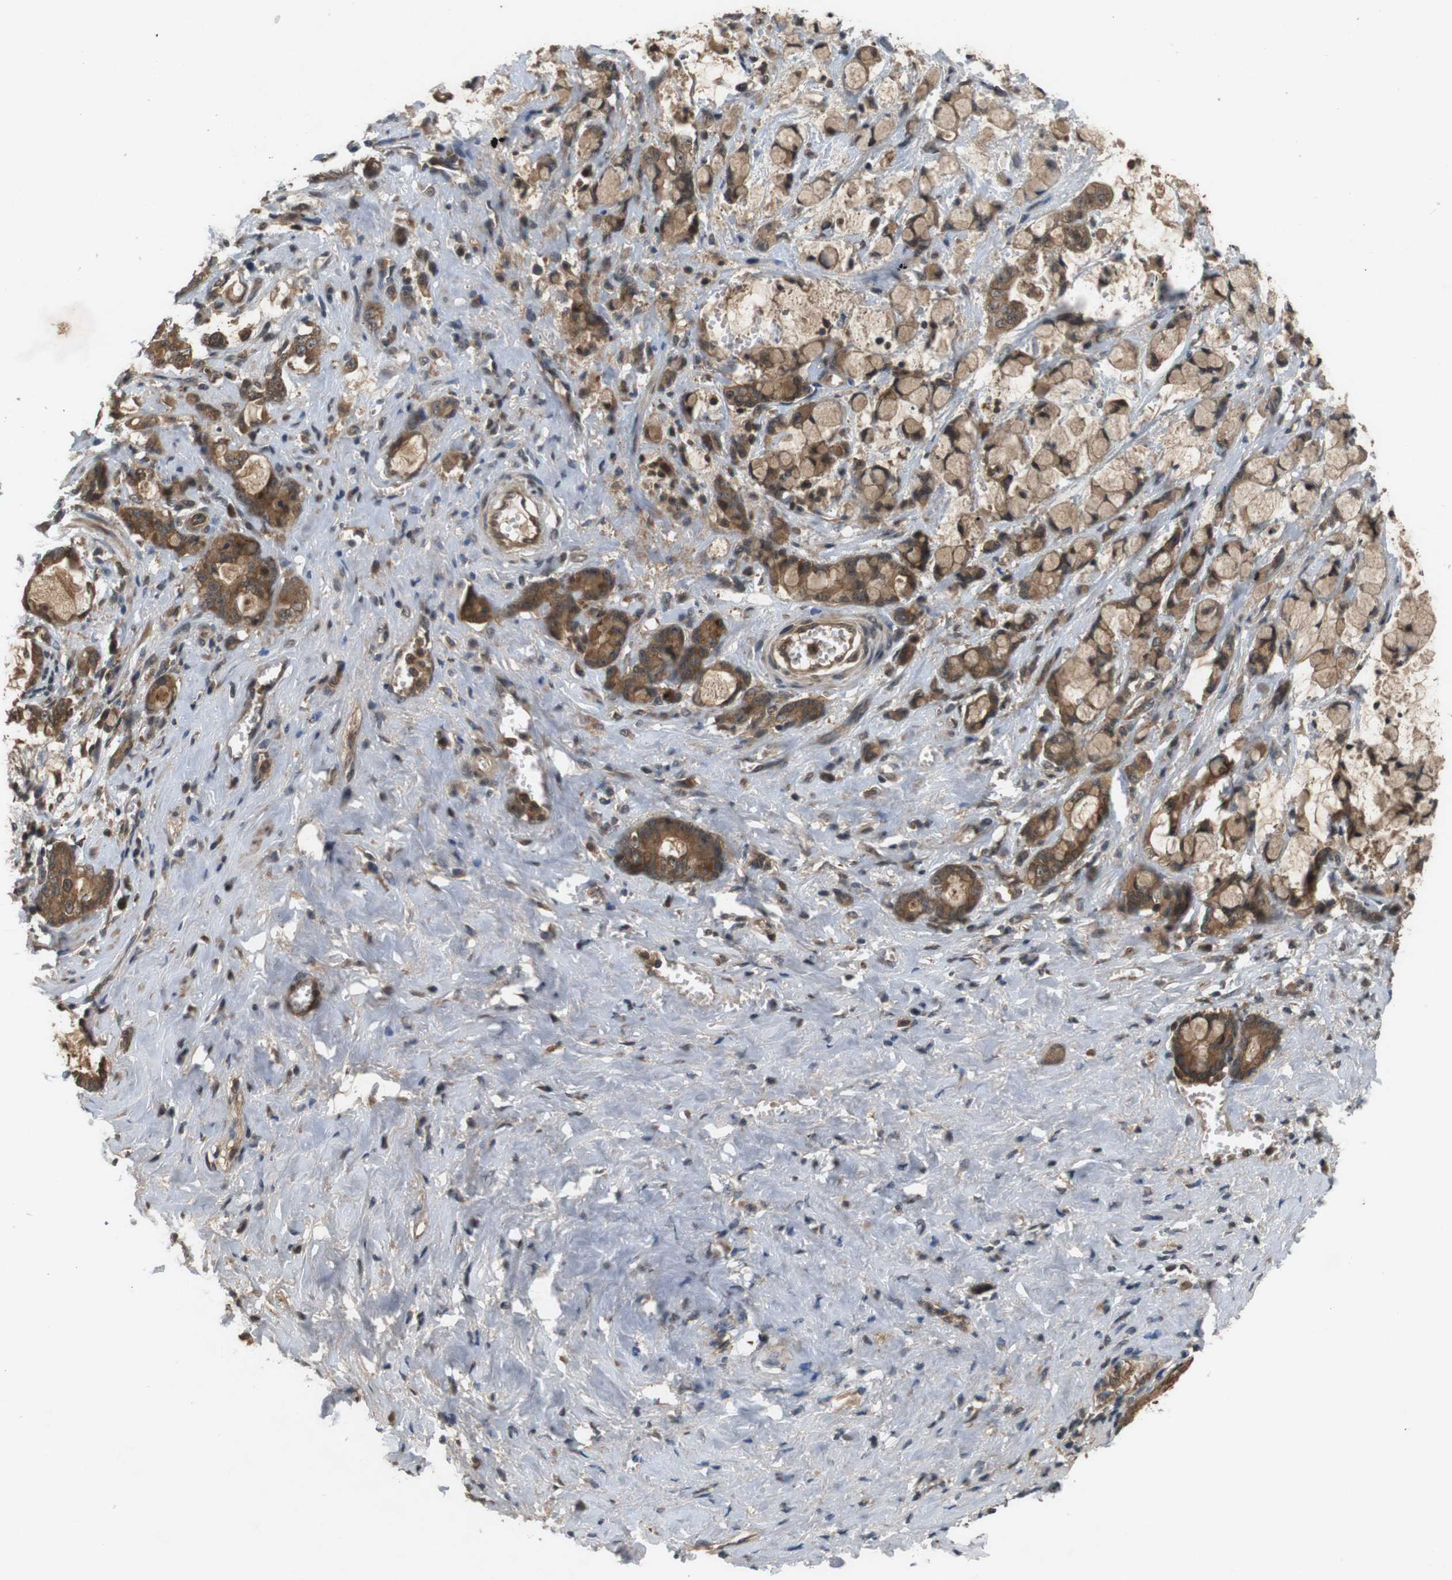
{"staining": {"intensity": "moderate", "quantity": ">75%", "location": "cytoplasmic/membranous"}, "tissue": "pancreatic cancer", "cell_type": "Tumor cells", "image_type": "cancer", "snomed": [{"axis": "morphology", "description": "Adenocarcinoma, NOS"}, {"axis": "topography", "description": "Pancreas"}], "caption": "Tumor cells show medium levels of moderate cytoplasmic/membranous staining in about >75% of cells in pancreatic cancer. (IHC, brightfield microscopy, high magnification).", "gene": "NFKBIE", "patient": {"sex": "female", "age": 73}}